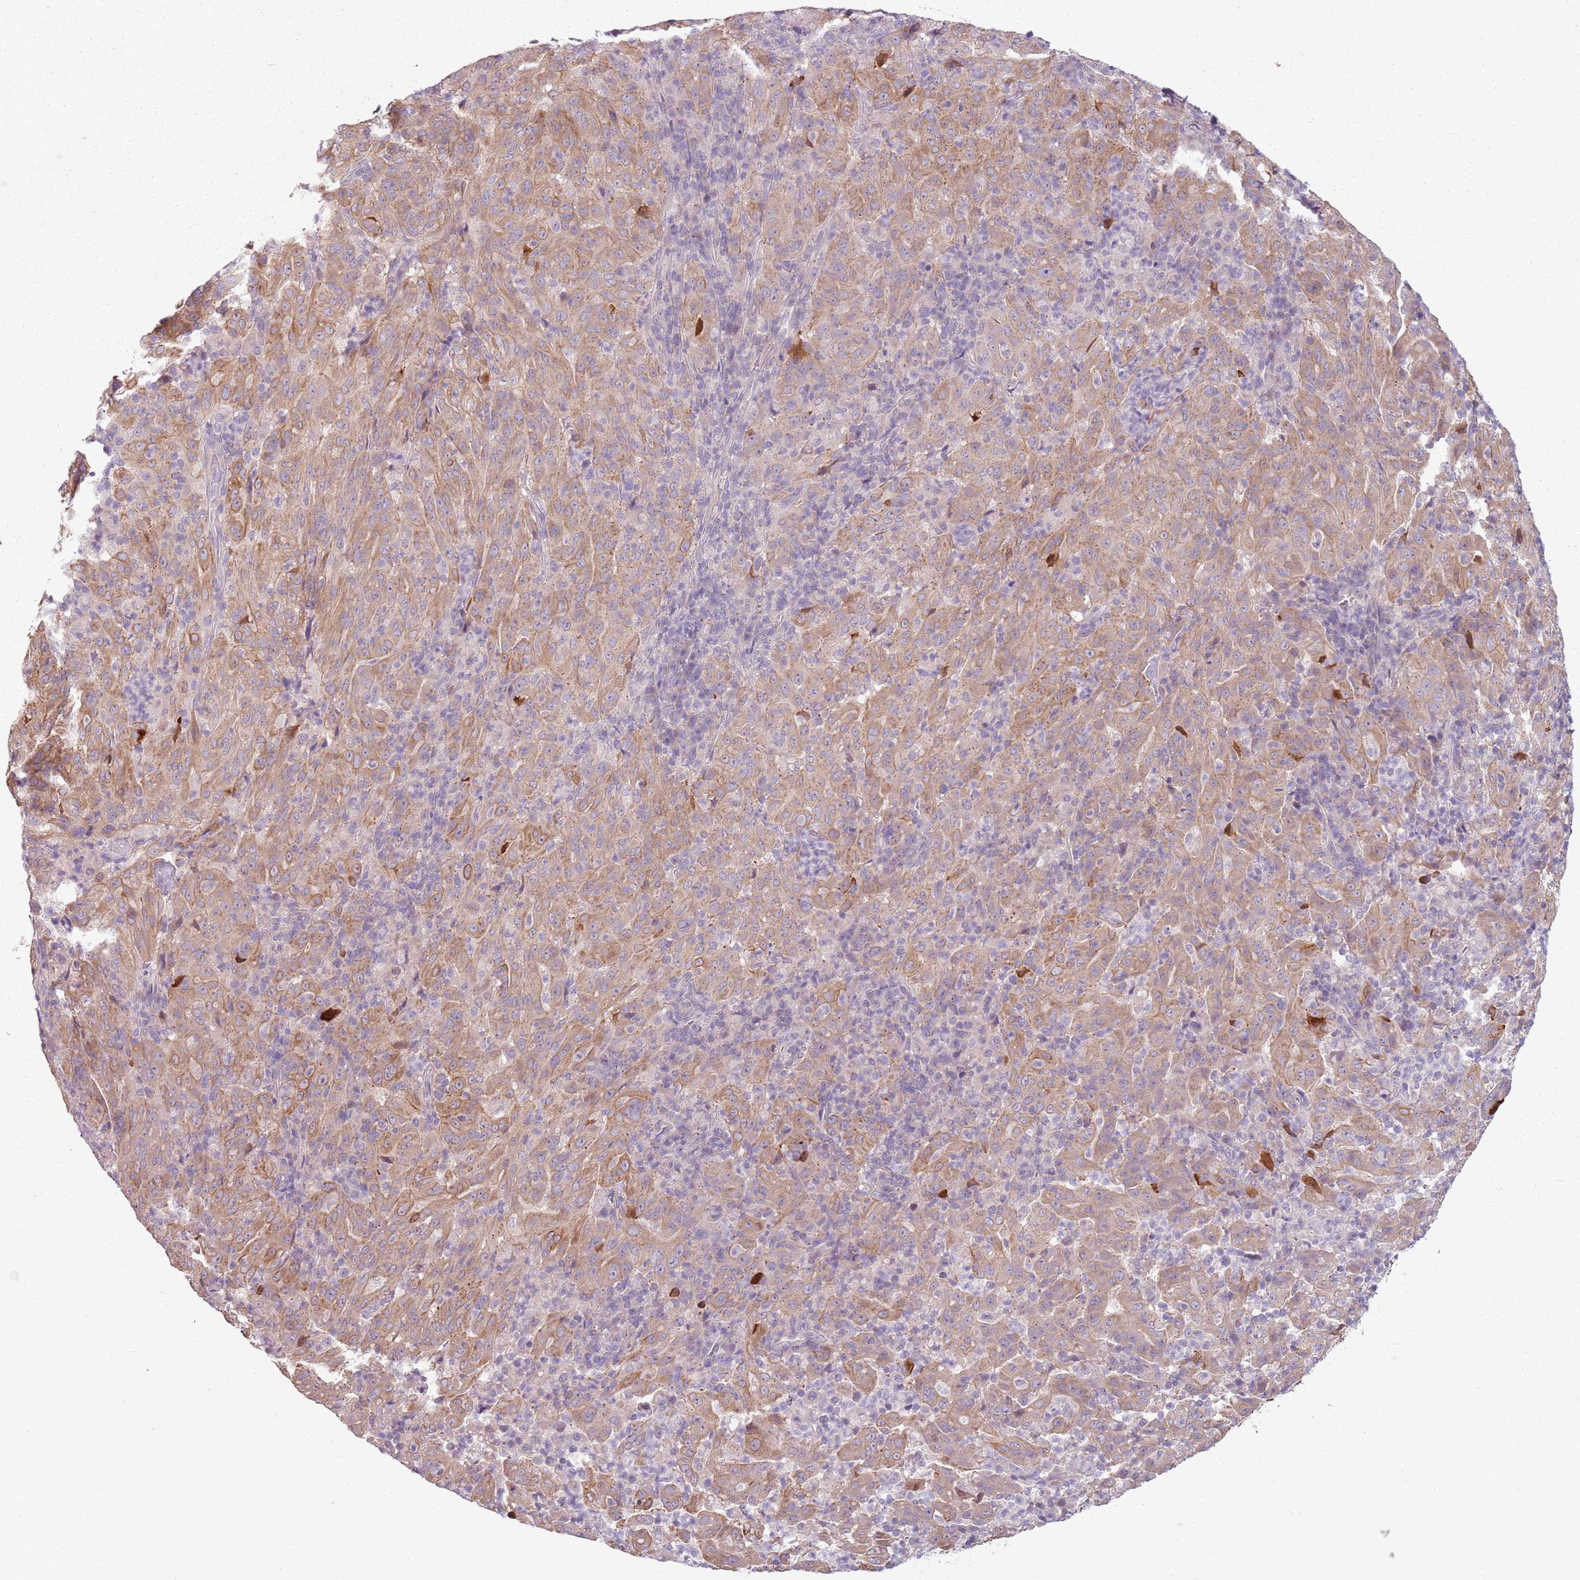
{"staining": {"intensity": "moderate", "quantity": "25%-75%", "location": "cytoplasmic/membranous"}, "tissue": "pancreatic cancer", "cell_type": "Tumor cells", "image_type": "cancer", "snomed": [{"axis": "morphology", "description": "Adenocarcinoma, NOS"}, {"axis": "topography", "description": "Pancreas"}], "caption": "A brown stain shows moderate cytoplasmic/membranous staining of a protein in human pancreatic adenocarcinoma tumor cells.", "gene": "TLCD2", "patient": {"sex": "male", "age": 63}}